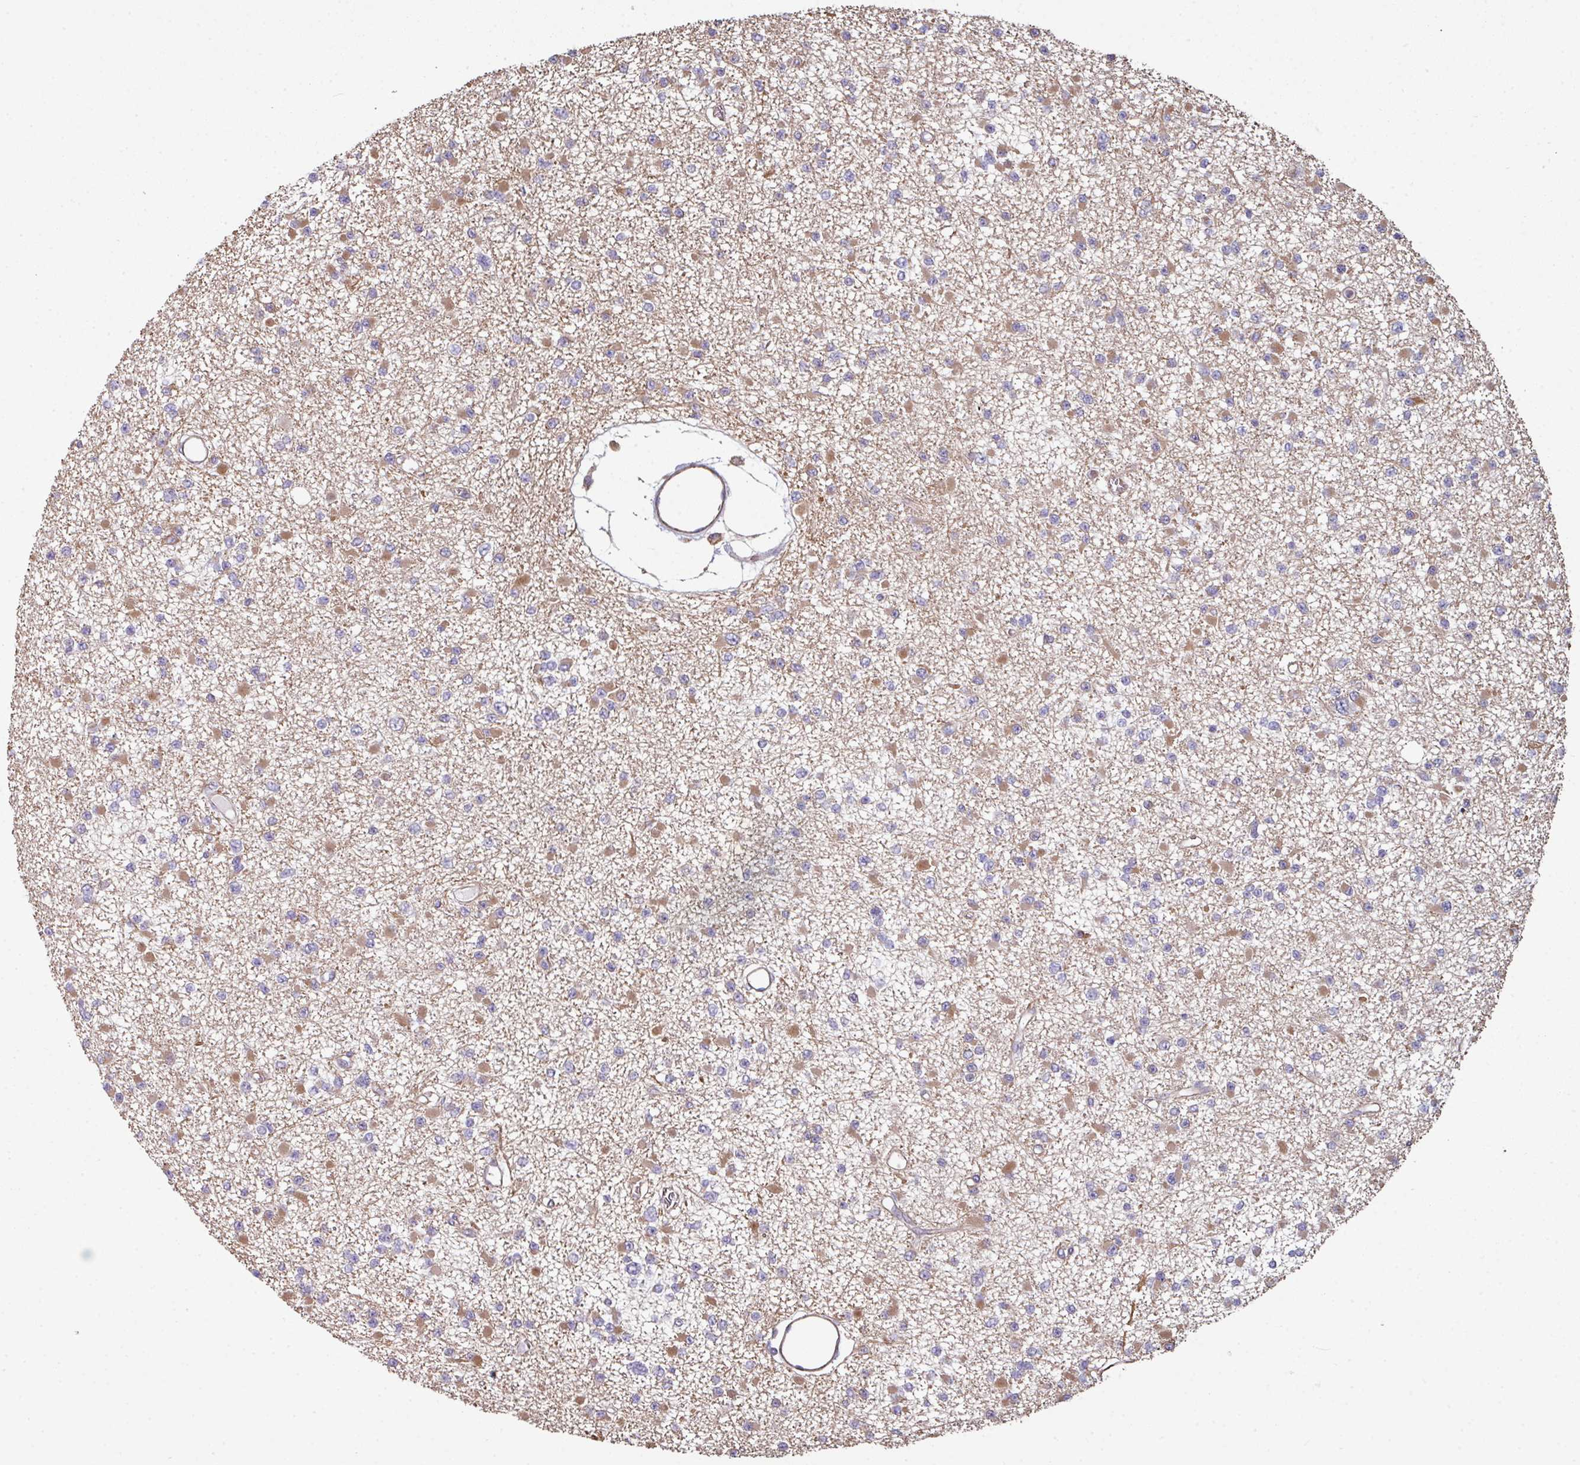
{"staining": {"intensity": "moderate", "quantity": "<25%", "location": "cytoplasmic/membranous"}, "tissue": "glioma", "cell_type": "Tumor cells", "image_type": "cancer", "snomed": [{"axis": "morphology", "description": "Glioma, malignant, Low grade"}, {"axis": "topography", "description": "Brain"}], "caption": "Moderate cytoplasmic/membranous protein expression is appreciated in about <25% of tumor cells in glioma.", "gene": "ANO9", "patient": {"sex": "female", "age": 22}}